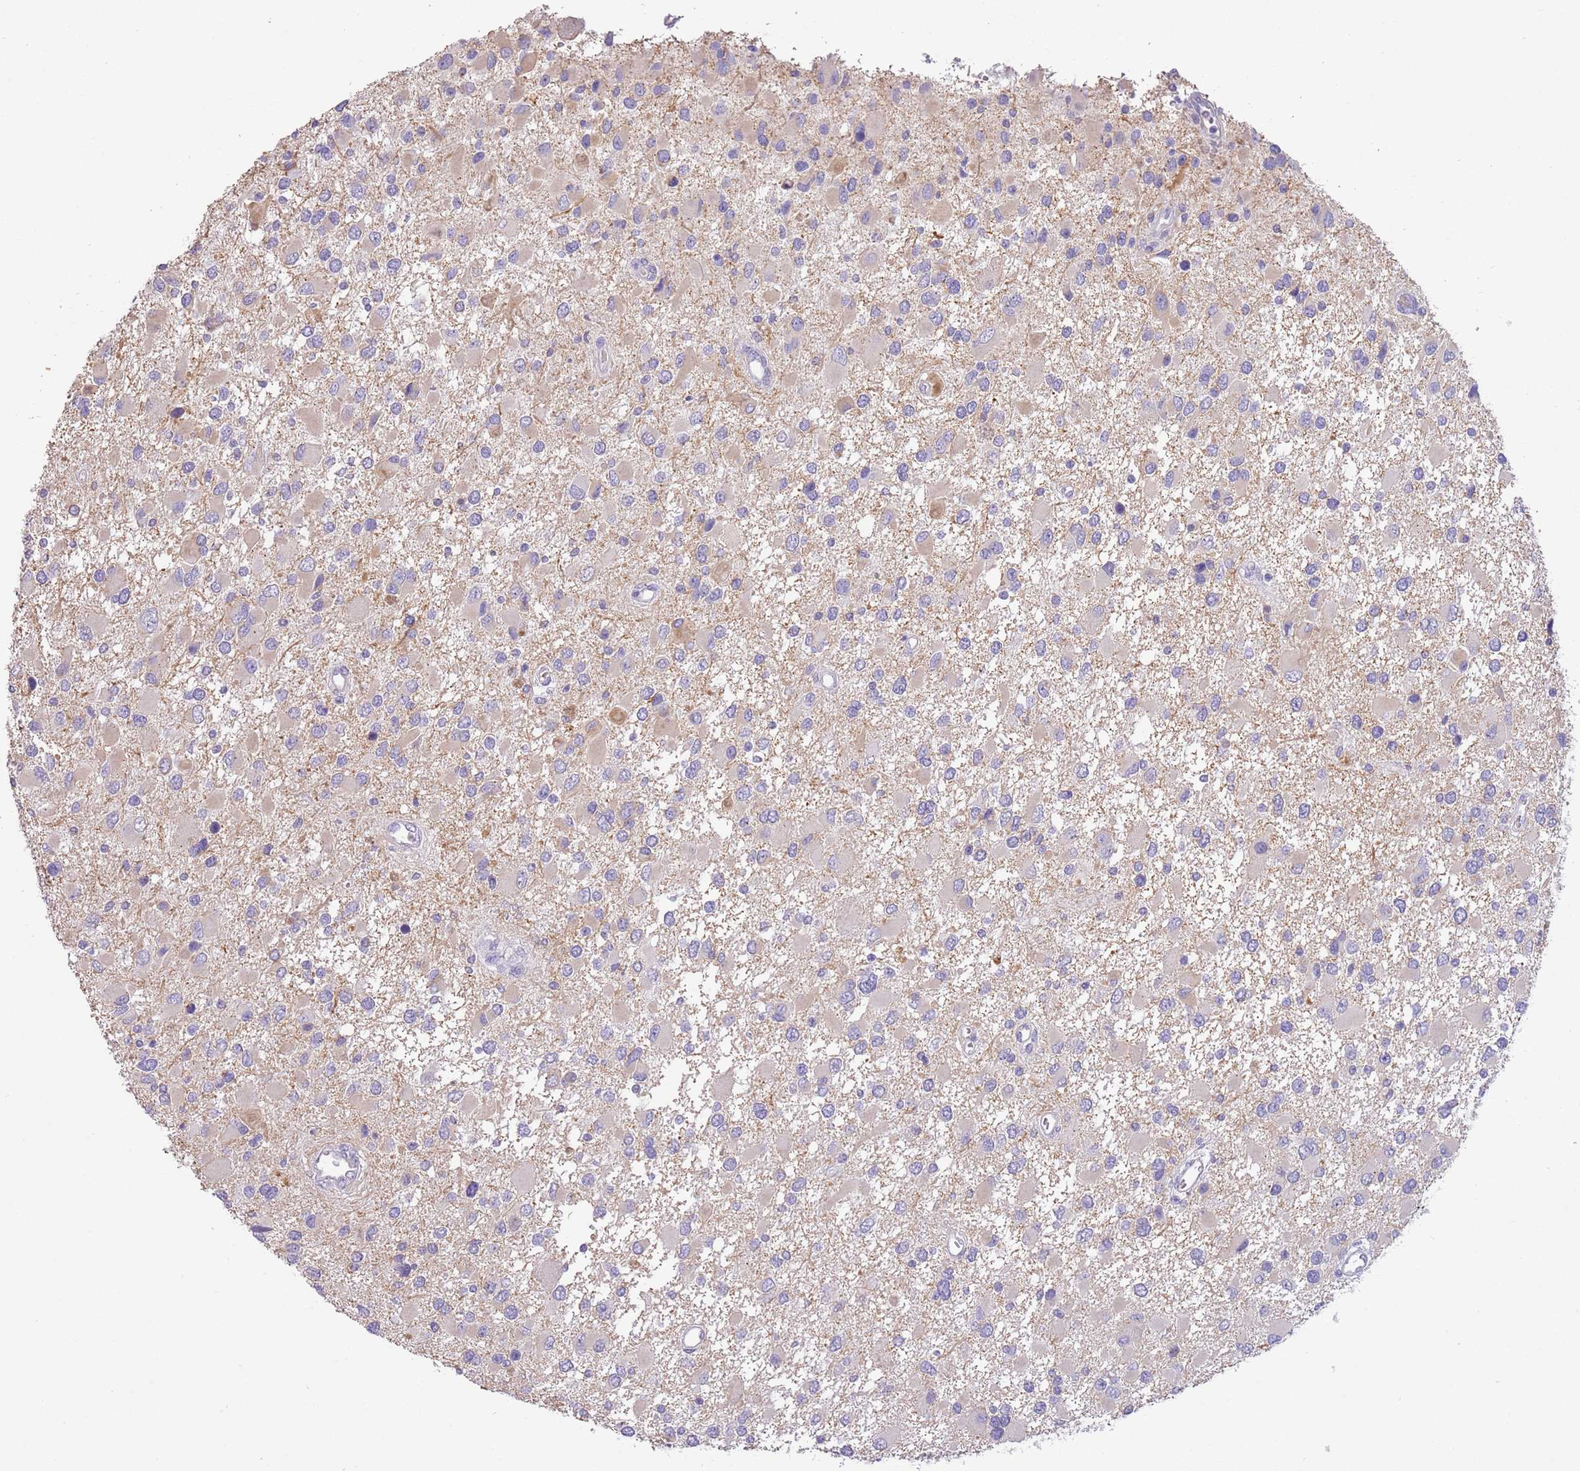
{"staining": {"intensity": "negative", "quantity": "none", "location": "none"}, "tissue": "glioma", "cell_type": "Tumor cells", "image_type": "cancer", "snomed": [{"axis": "morphology", "description": "Glioma, malignant, High grade"}, {"axis": "topography", "description": "Brain"}], "caption": "Tumor cells show no significant protein expression in glioma. (Immunohistochemistry (ihc), brightfield microscopy, high magnification).", "gene": "SFTPA1", "patient": {"sex": "male", "age": 53}}